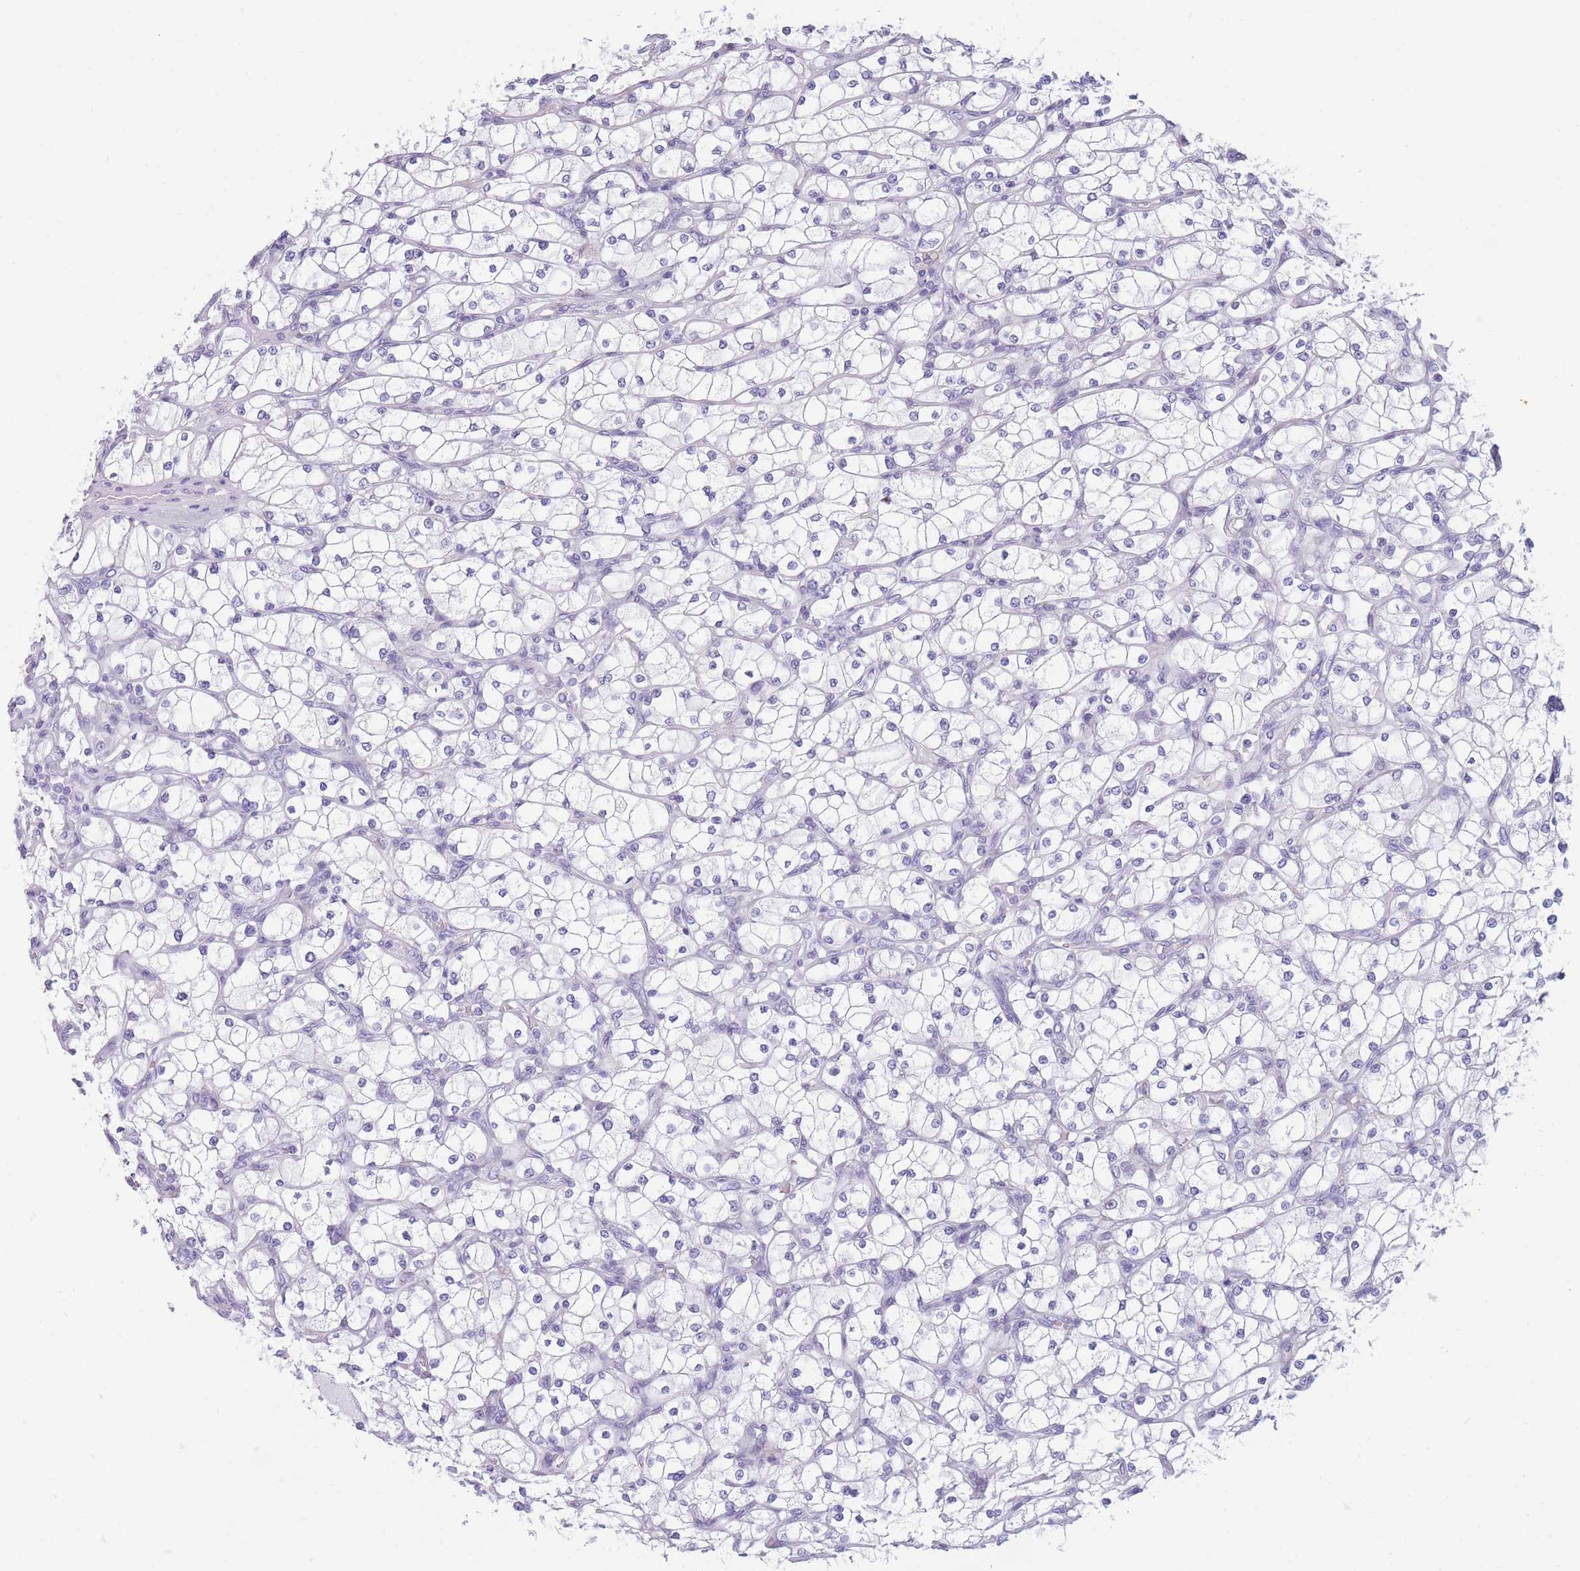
{"staining": {"intensity": "negative", "quantity": "none", "location": "none"}, "tissue": "renal cancer", "cell_type": "Tumor cells", "image_type": "cancer", "snomed": [{"axis": "morphology", "description": "Adenocarcinoma, NOS"}, {"axis": "topography", "description": "Kidney"}], "caption": "Immunohistochemistry of human renal cancer (adenocarcinoma) shows no expression in tumor cells.", "gene": "COL27A1", "patient": {"sex": "male", "age": 80}}